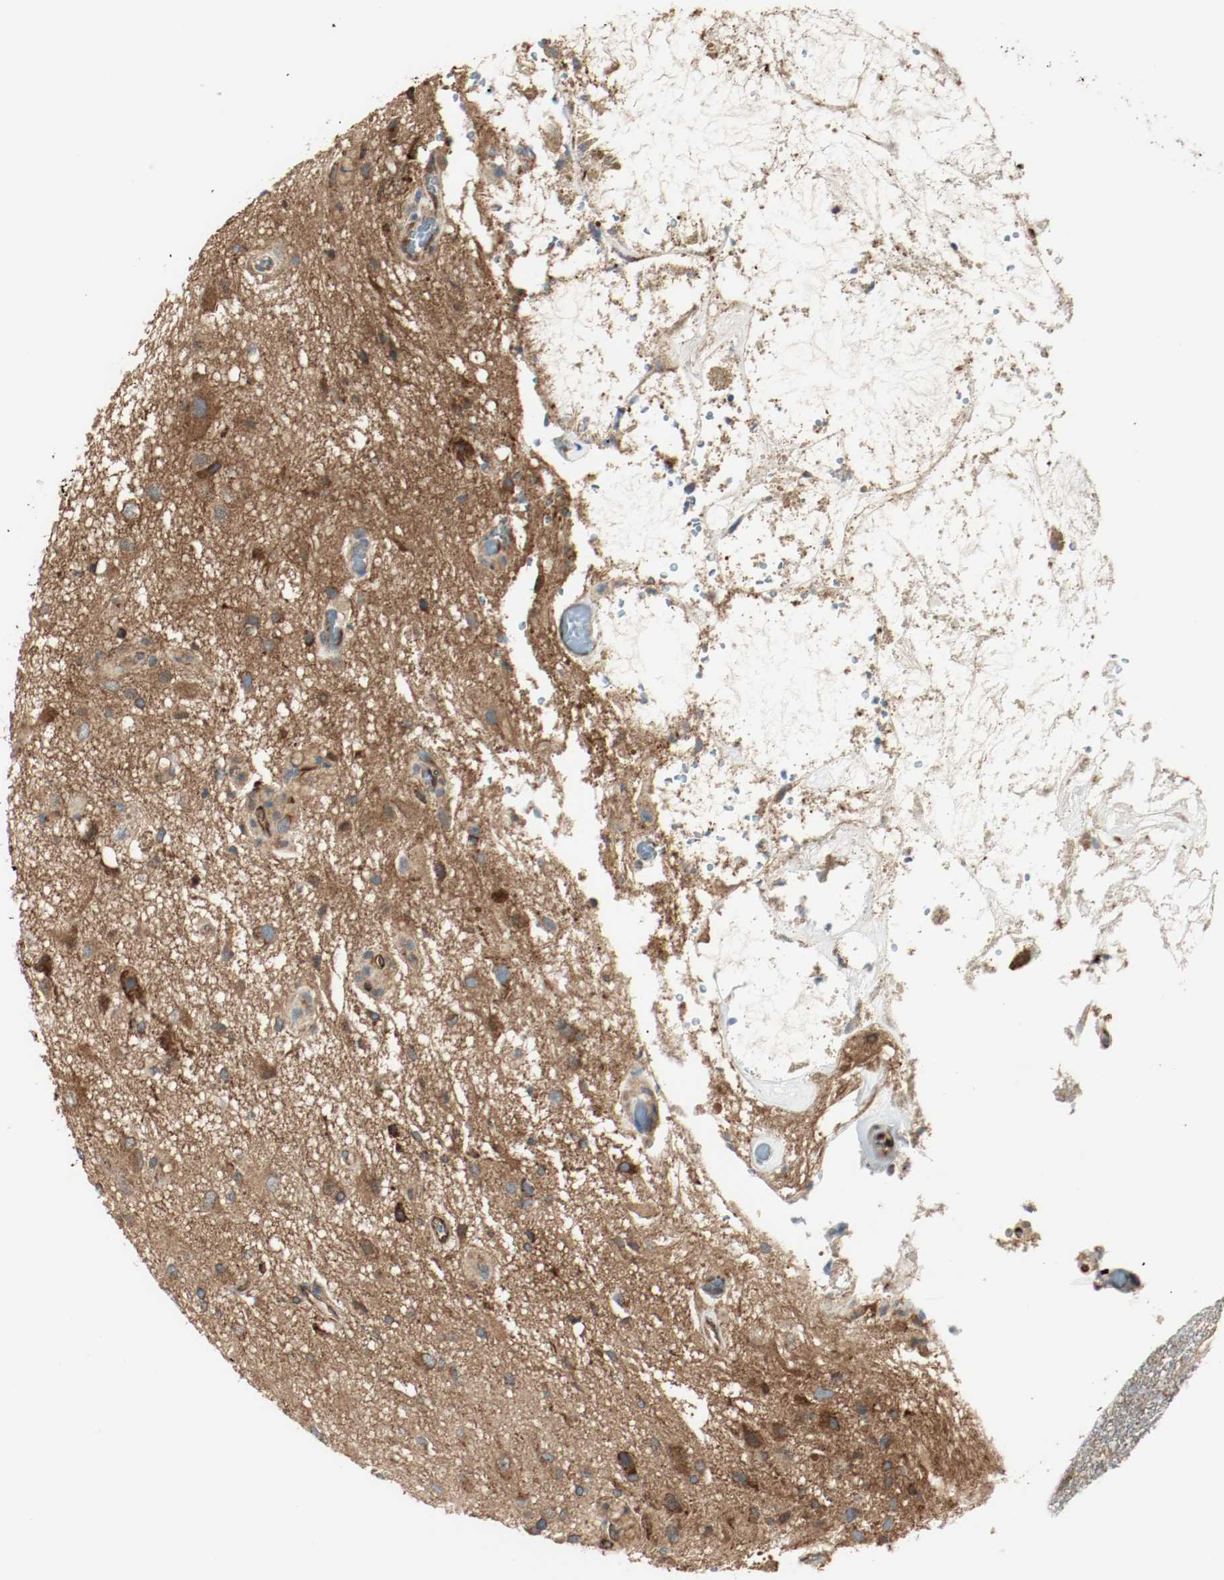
{"staining": {"intensity": "strong", "quantity": ">75%", "location": "cytoplasmic/membranous"}, "tissue": "glioma", "cell_type": "Tumor cells", "image_type": "cancer", "snomed": [{"axis": "morphology", "description": "Glioma, malignant, High grade"}, {"axis": "topography", "description": "Brain"}], "caption": "A photomicrograph of human malignant glioma (high-grade) stained for a protein exhibits strong cytoplasmic/membranous brown staining in tumor cells.", "gene": "PLCG1", "patient": {"sex": "male", "age": 47}}